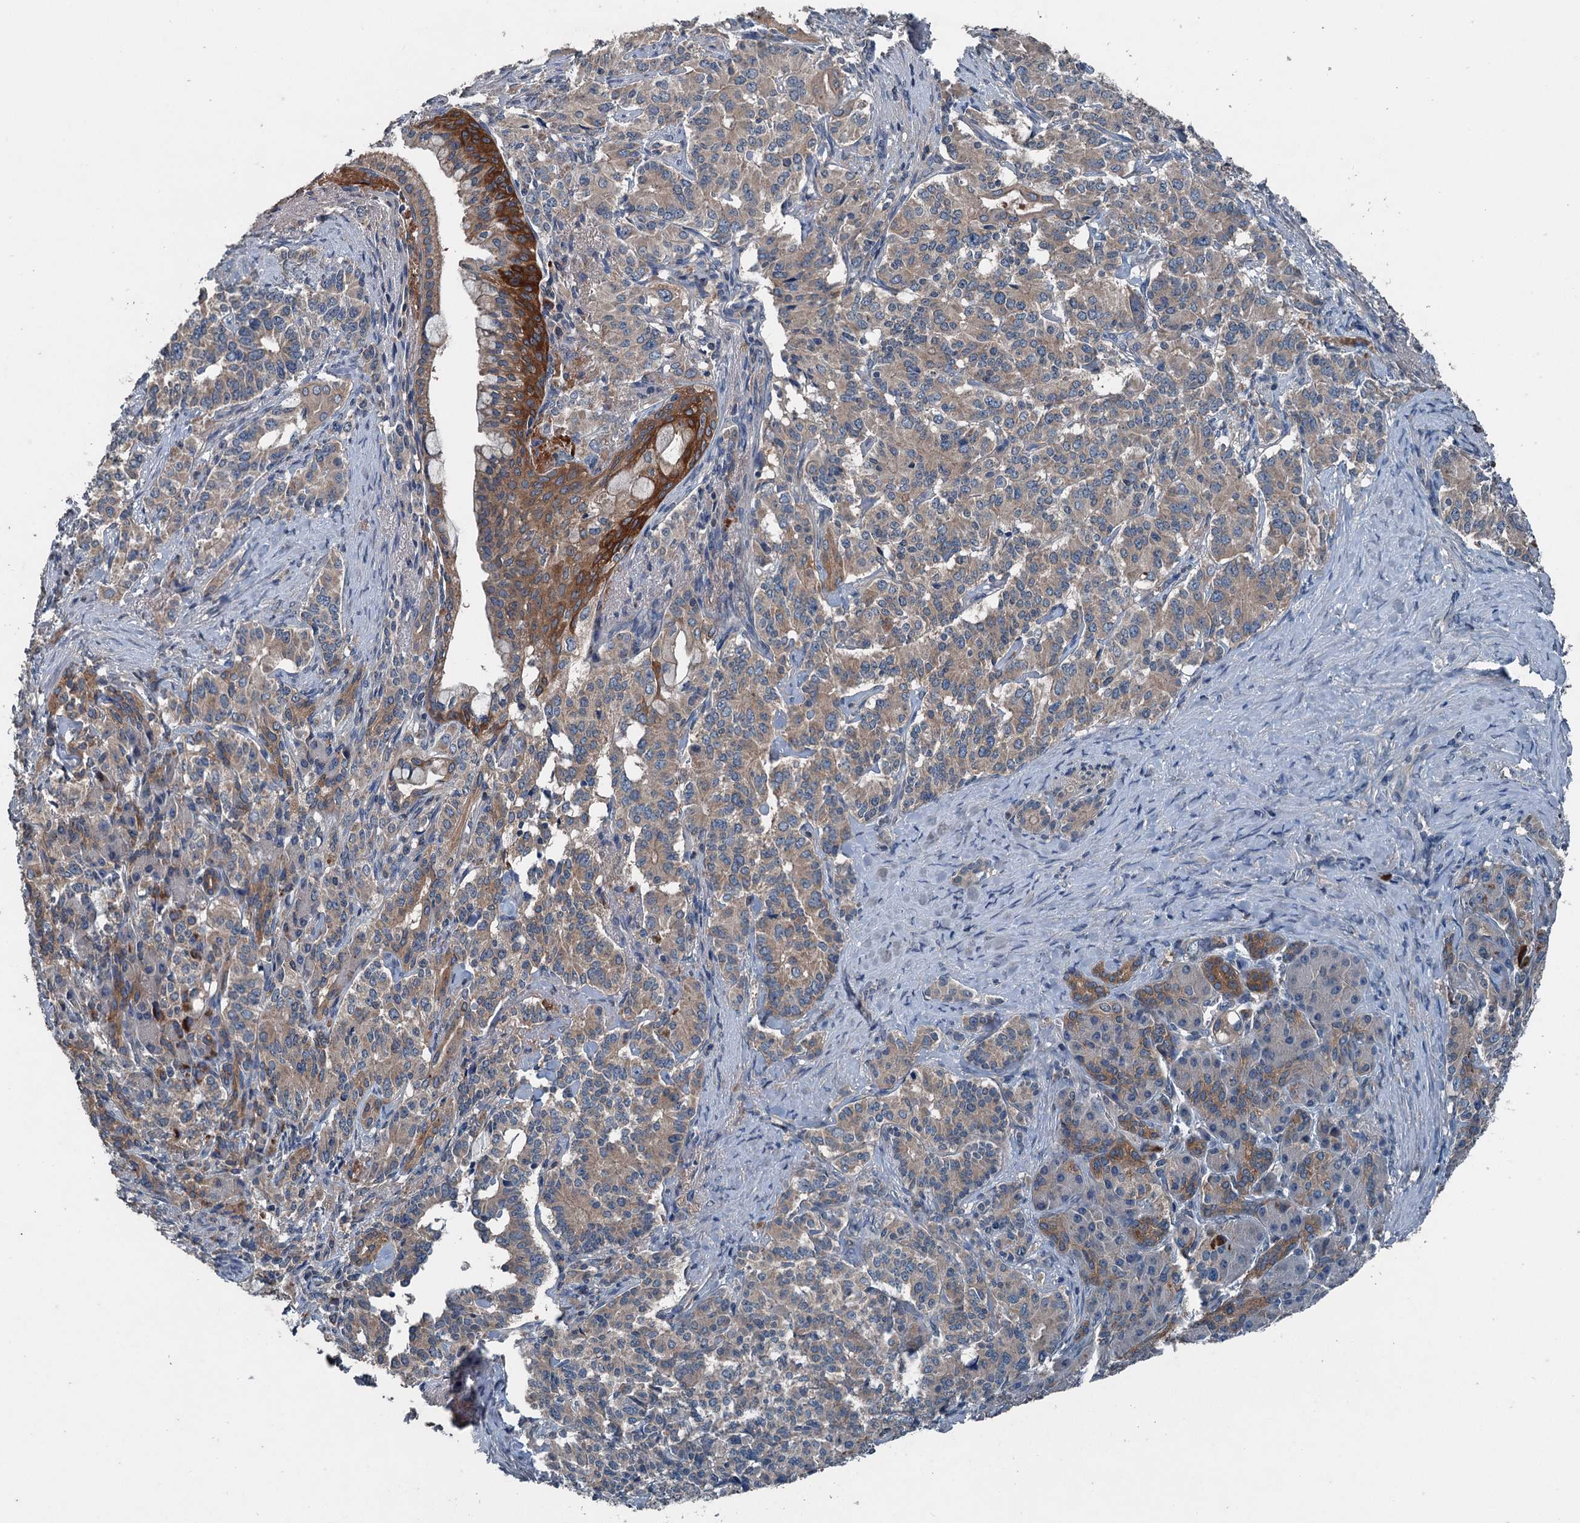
{"staining": {"intensity": "moderate", "quantity": "25%-75%", "location": "cytoplasmic/membranous"}, "tissue": "pancreatic cancer", "cell_type": "Tumor cells", "image_type": "cancer", "snomed": [{"axis": "morphology", "description": "Adenocarcinoma, NOS"}, {"axis": "topography", "description": "Pancreas"}], "caption": "Pancreatic adenocarcinoma was stained to show a protein in brown. There is medium levels of moderate cytoplasmic/membranous staining in approximately 25%-75% of tumor cells.", "gene": "PDSS1", "patient": {"sex": "female", "age": 74}}